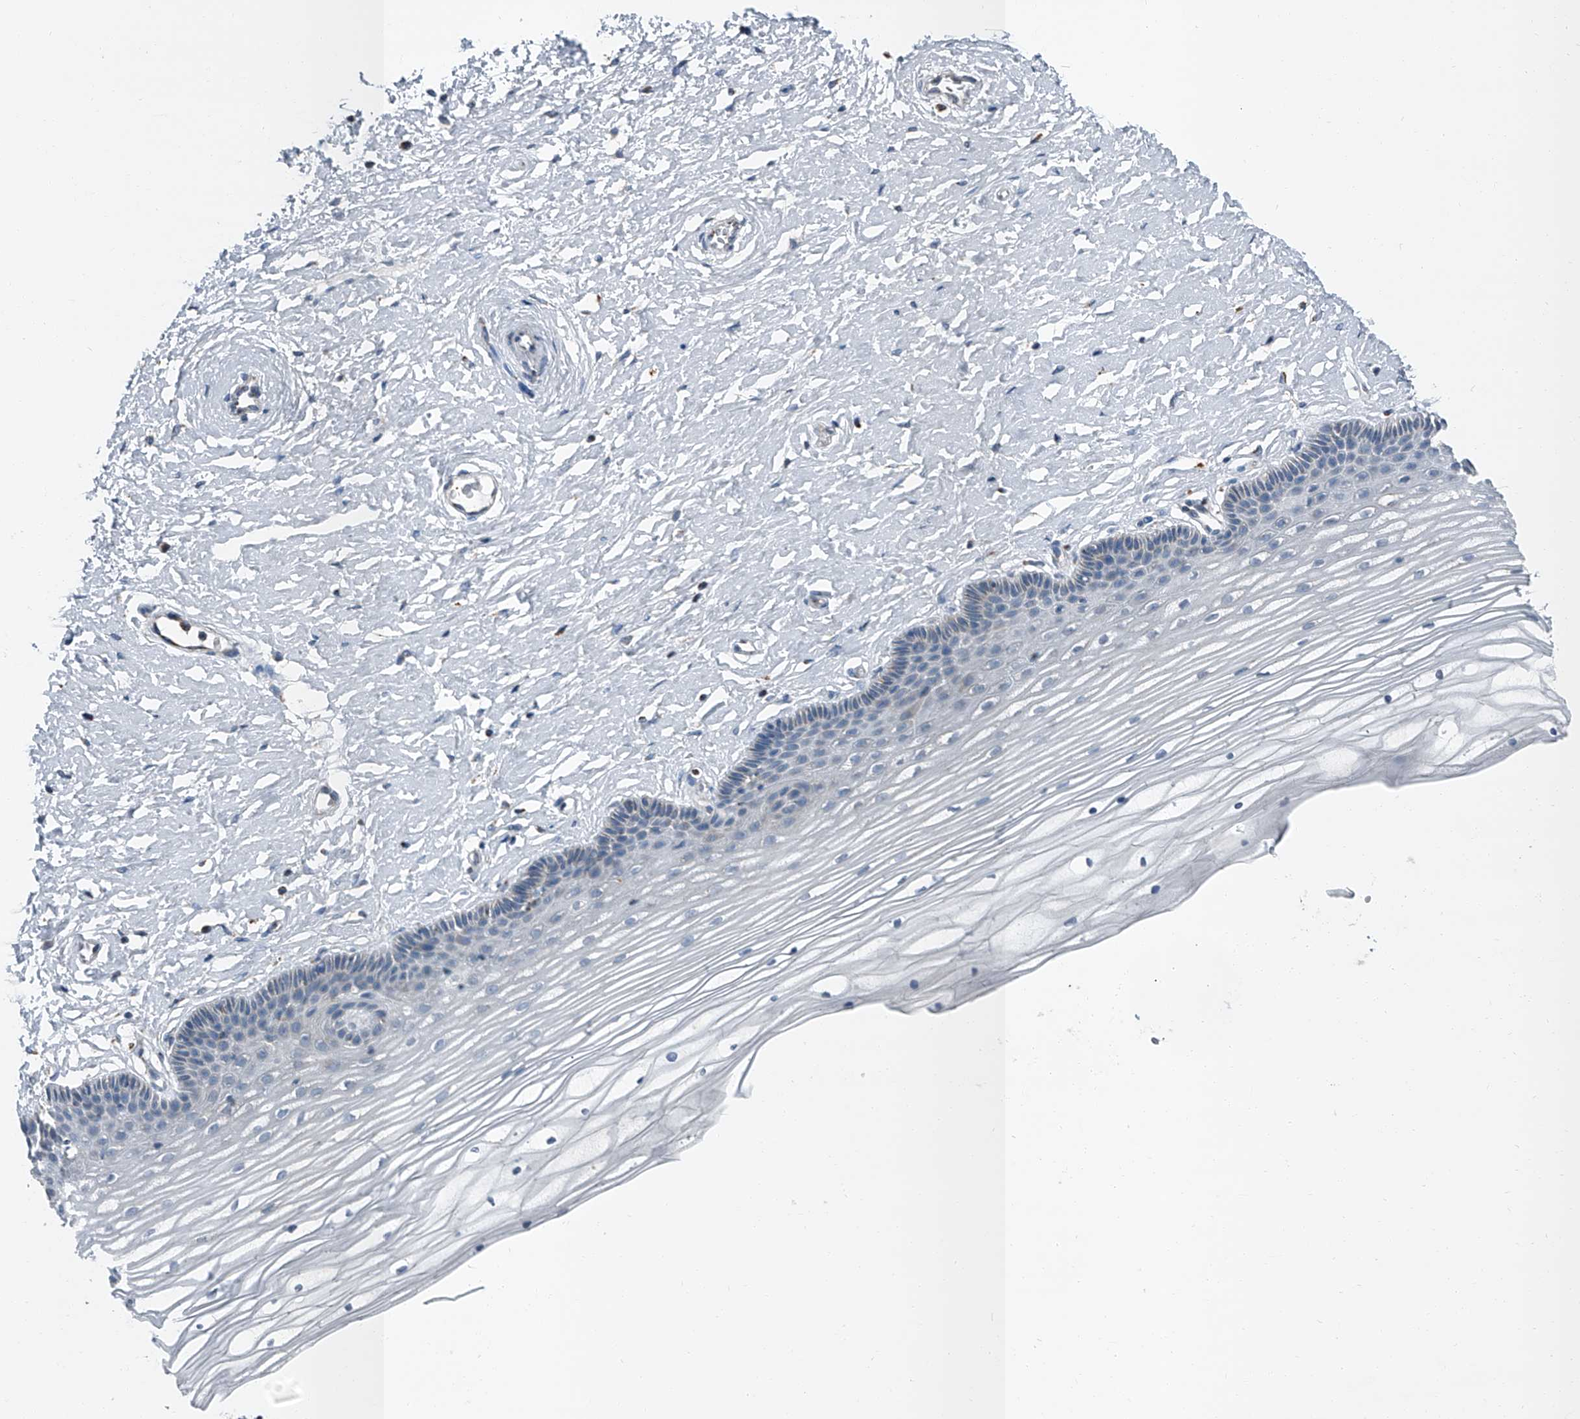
{"staining": {"intensity": "moderate", "quantity": "<25%", "location": "cytoplasmic/membranous"}, "tissue": "vagina", "cell_type": "Squamous epithelial cells", "image_type": "normal", "snomed": [{"axis": "morphology", "description": "Normal tissue, NOS"}, {"axis": "topography", "description": "Vagina"}, {"axis": "topography", "description": "Cervix"}], "caption": "Immunohistochemistry (IHC) histopathology image of benign vagina: human vagina stained using immunohistochemistry exhibits low levels of moderate protein expression localized specifically in the cytoplasmic/membranous of squamous epithelial cells, appearing as a cytoplasmic/membranous brown color.", "gene": "CHRNA7", "patient": {"sex": "female", "age": 40}}